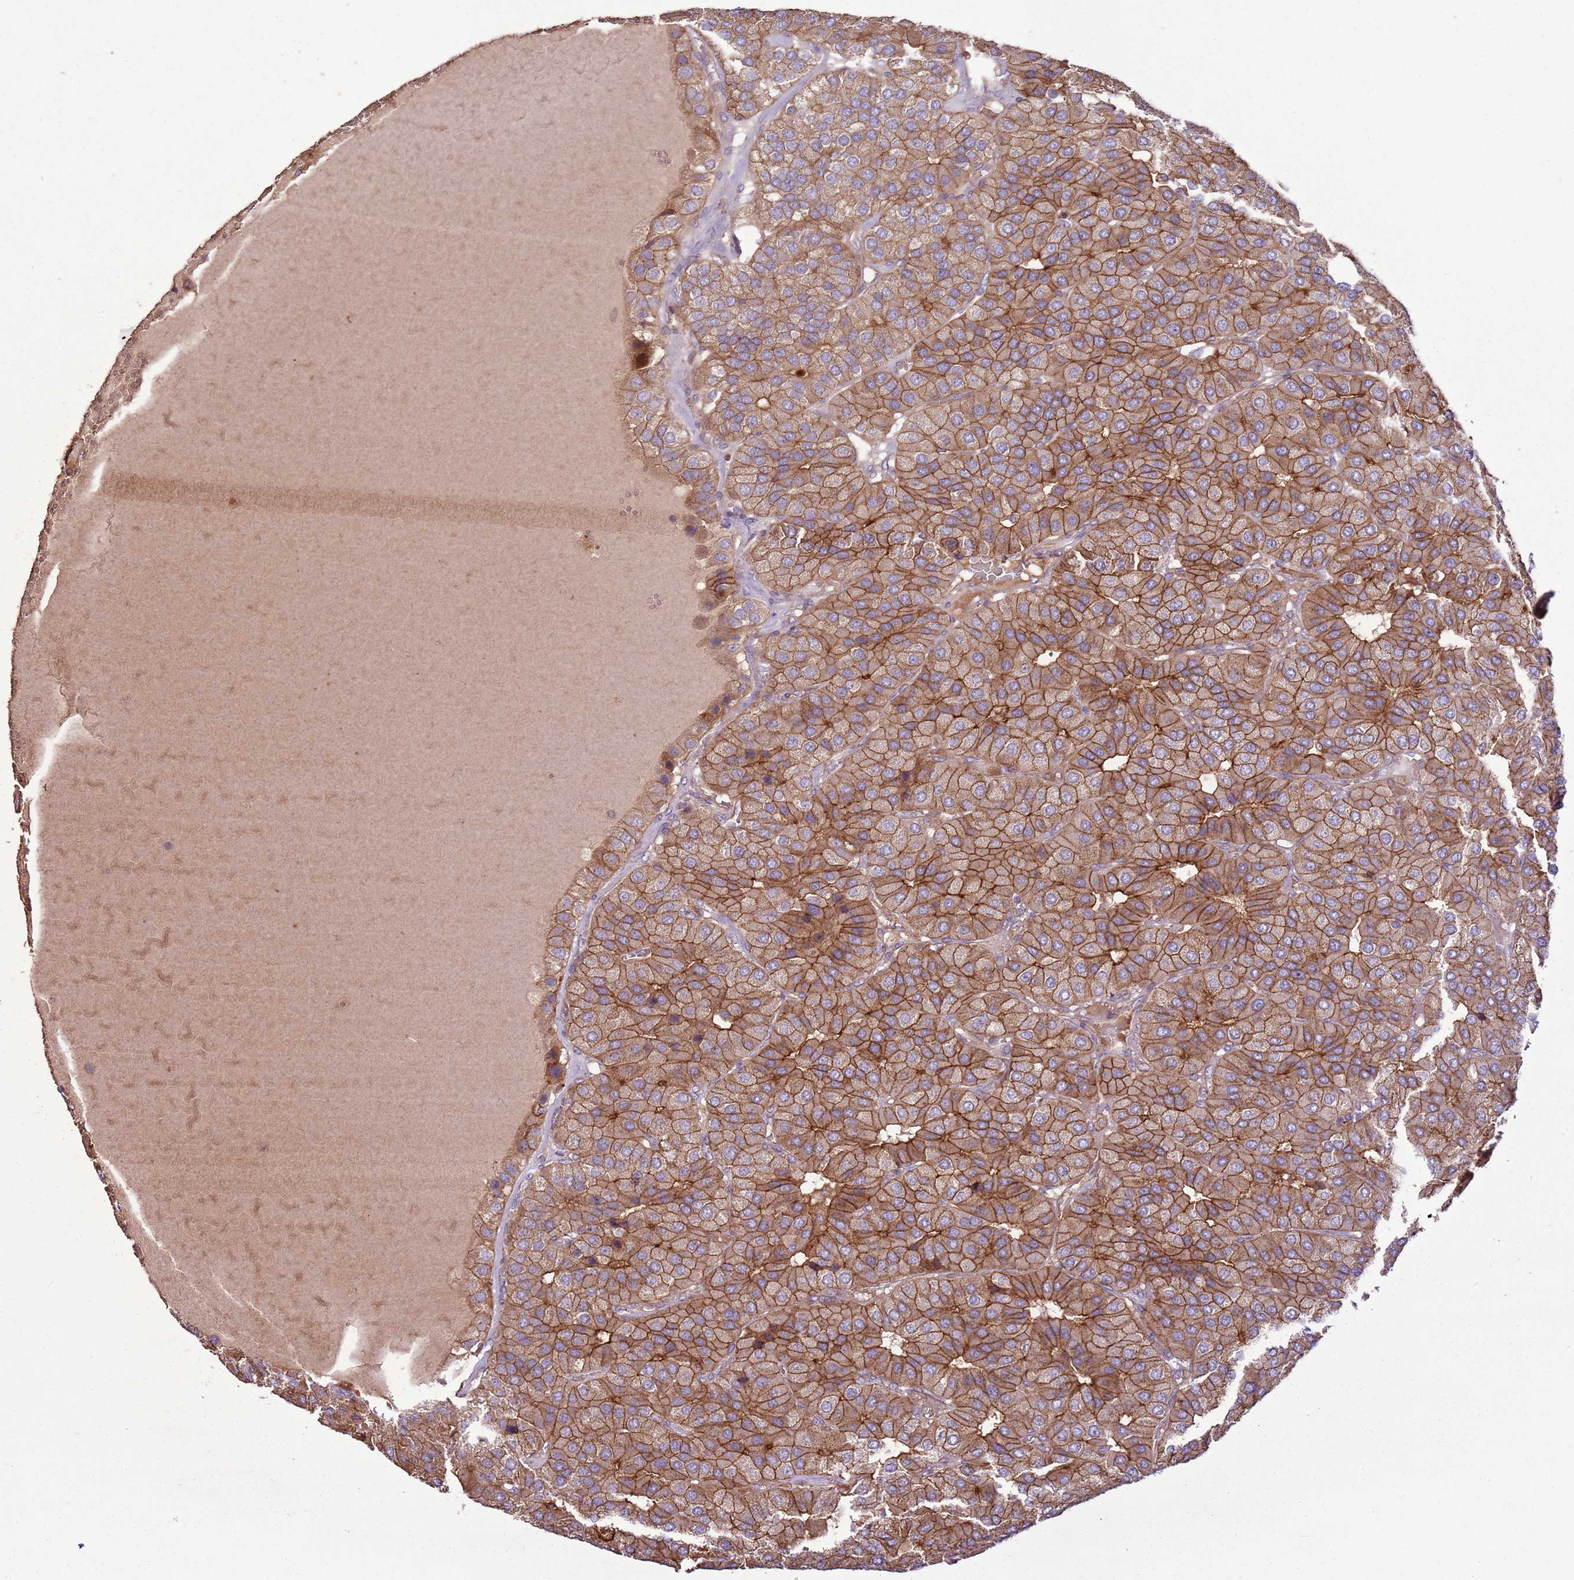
{"staining": {"intensity": "strong", "quantity": ">75%", "location": "cytoplasmic/membranous"}, "tissue": "parathyroid gland", "cell_type": "Glandular cells", "image_type": "normal", "snomed": [{"axis": "morphology", "description": "Normal tissue, NOS"}, {"axis": "morphology", "description": "Adenoma, NOS"}, {"axis": "topography", "description": "Parathyroid gland"}], "caption": "Immunohistochemistry (DAB) staining of normal parathyroid gland displays strong cytoplasmic/membranous protein expression in approximately >75% of glandular cells.", "gene": "ANKRD24", "patient": {"sex": "female", "age": 86}}